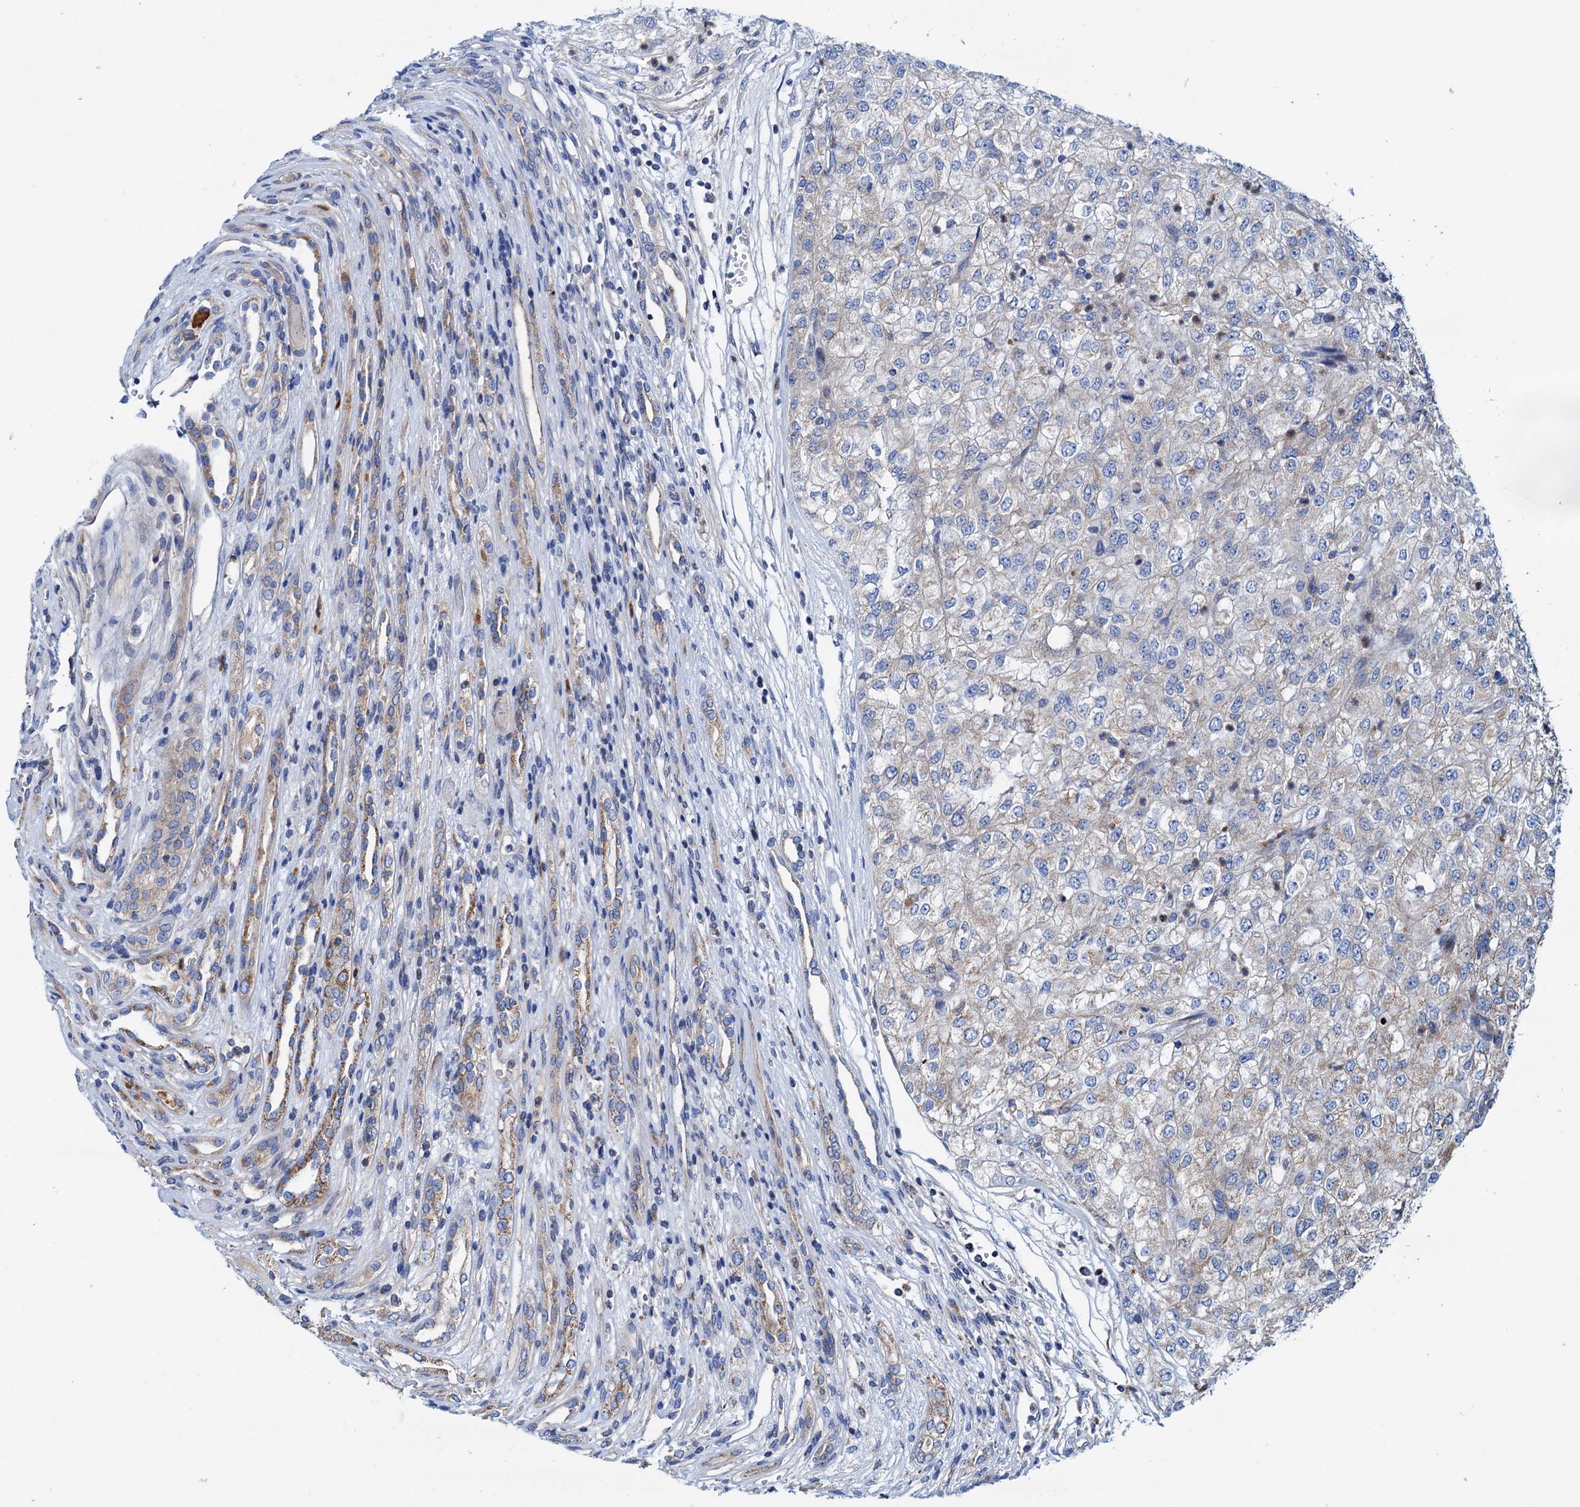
{"staining": {"intensity": "negative", "quantity": "none", "location": "none"}, "tissue": "renal cancer", "cell_type": "Tumor cells", "image_type": "cancer", "snomed": [{"axis": "morphology", "description": "Adenocarcinoma, NOS"}, {"axis": "topography", "description": "Kidney"}], "caption": "Immunohistochemistry (IHC) of renal cancer shows no positivity in tumor cells.", "gene": "RASSF9", "patient": {"sex": "female", "age": 54}}